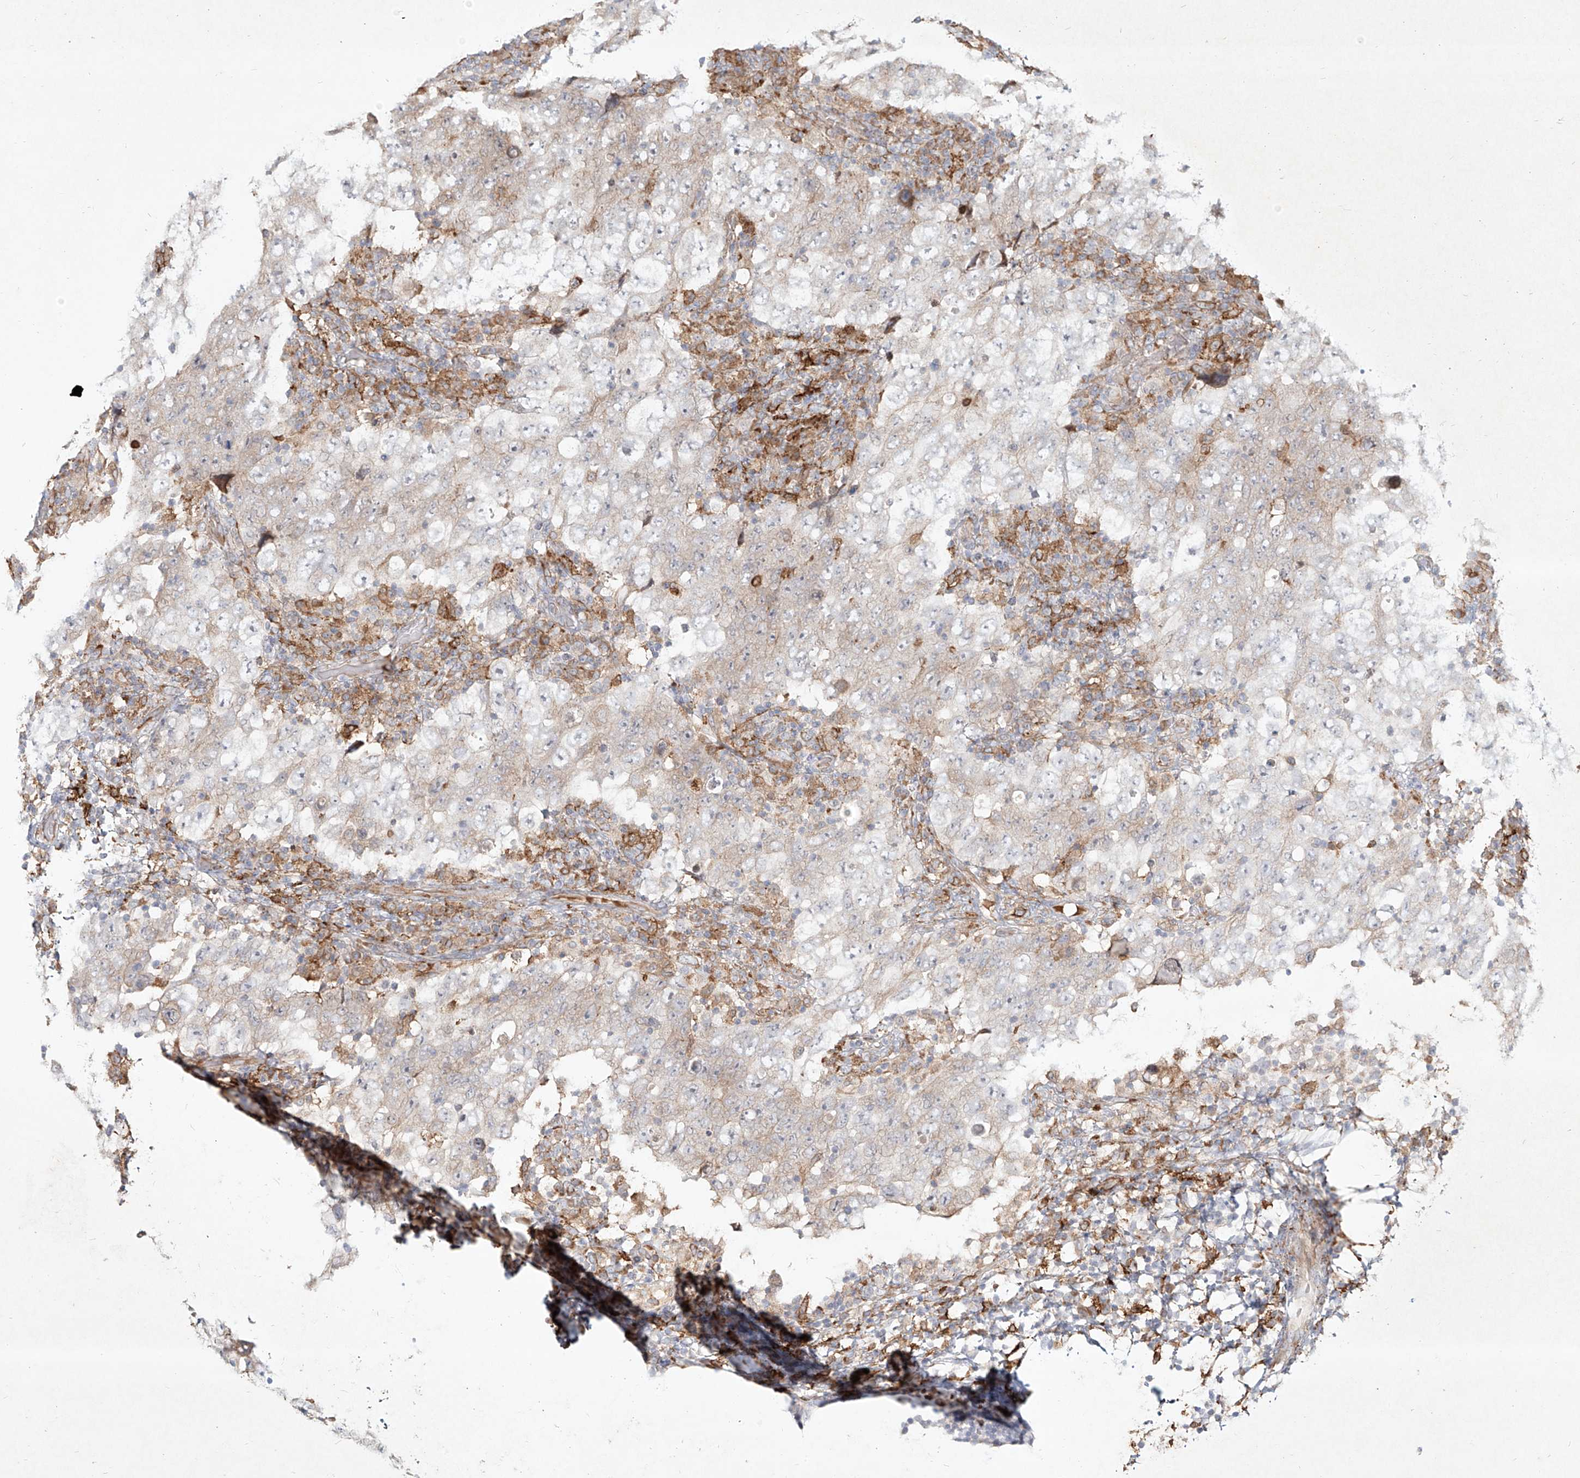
{"staining": {"intensity": "negative", "quantity": "none", "location": "none"}, "tissue": "testis cancer", "cell_type": "Tumor cells", "image_type": "cancer", "snomed": [{"axis": "morphology", "description": "Carcinoma, Embryonal, NOS"}, {"axis": "topography", "description": "Testis"}], "caption": "Tumor cells show no significant positivity in testis cancer (embryonal carcinoma).", "gene": "CD209", "patient": {"sex": "male", "age": 26}}